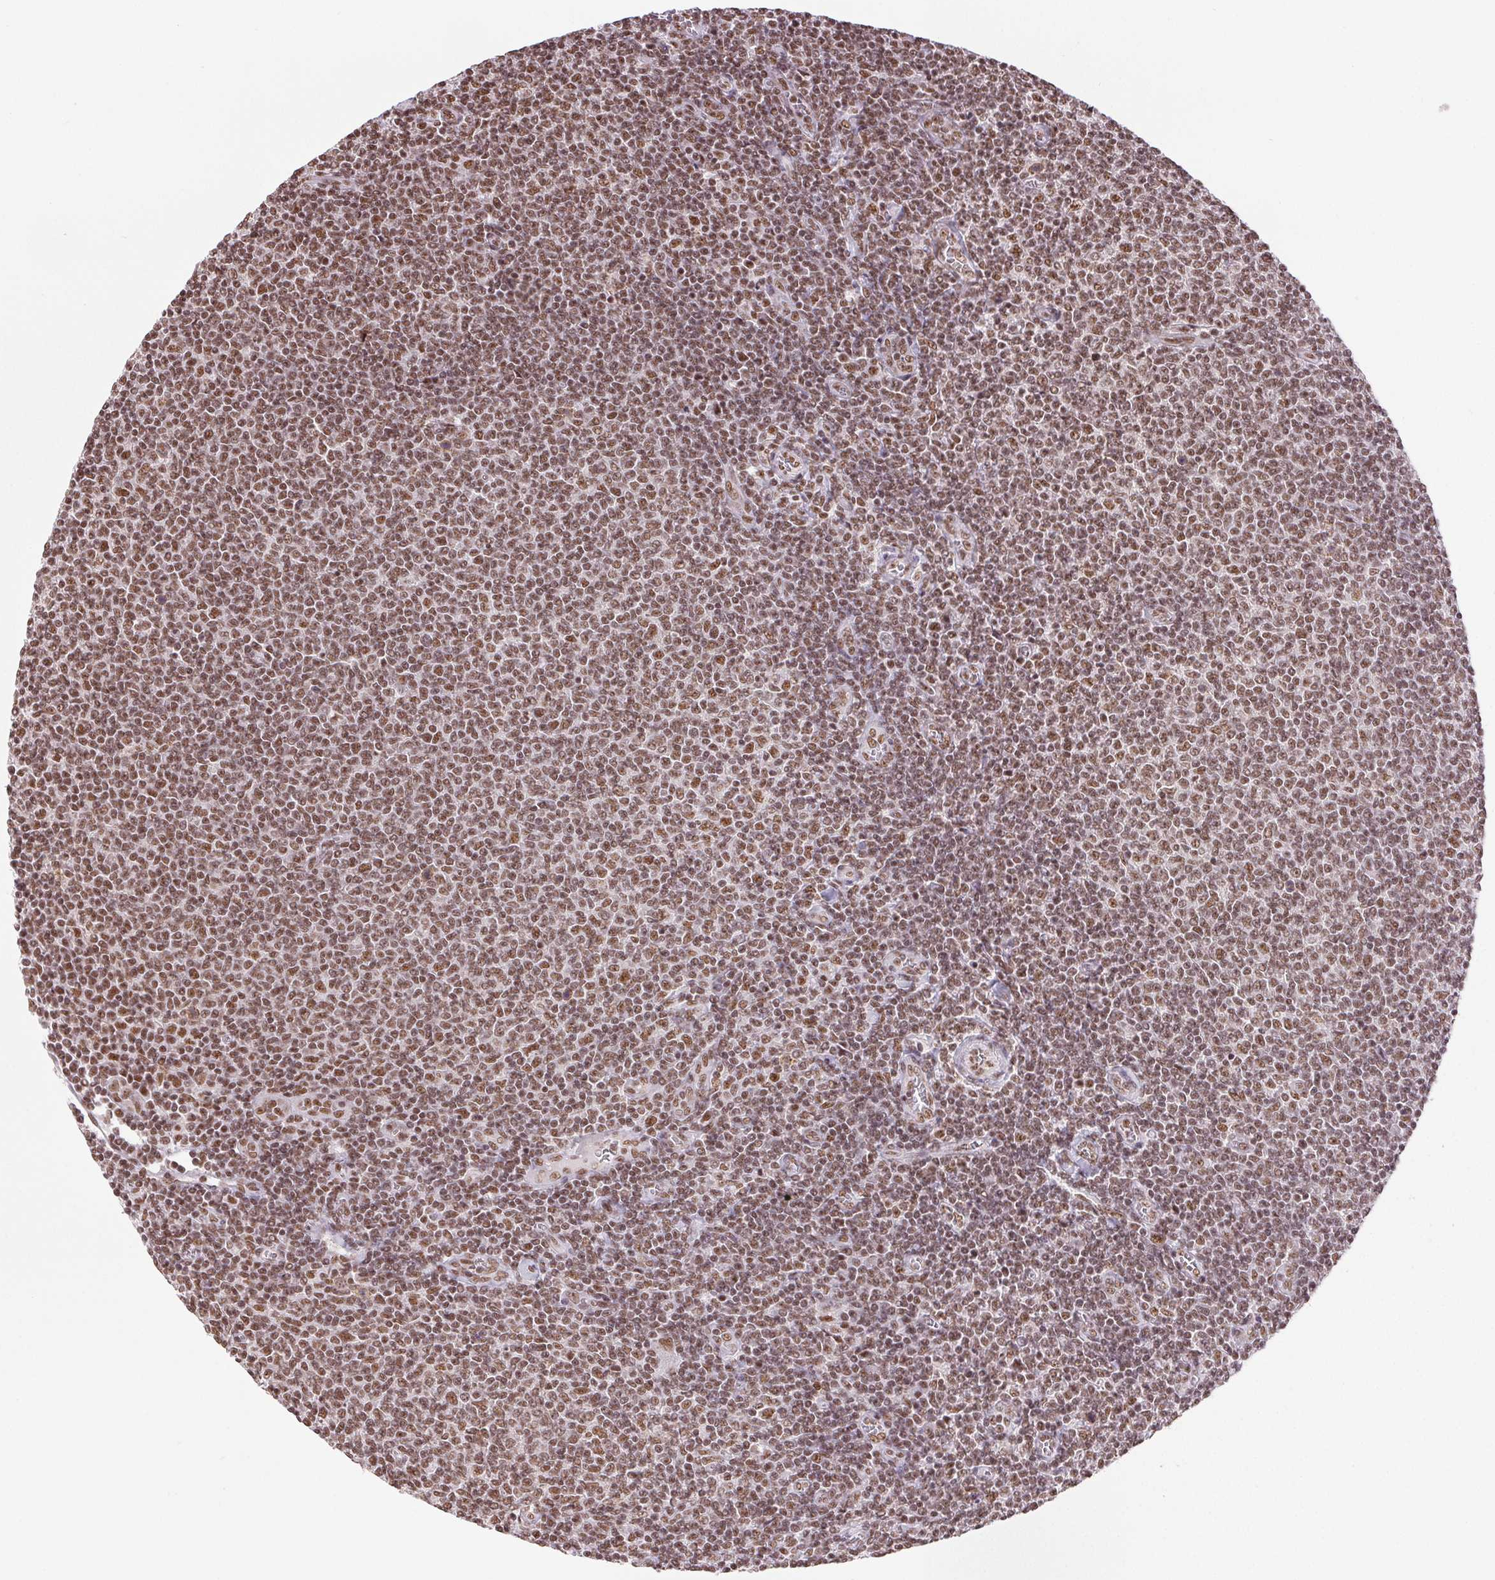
{"staining": {"intensity": "moderate", "quantity": ">75%", "location": "nuclear"}, "tissue": "lymphoma", "cell_type": "Tumor cells", "image_type": "cancer", "snomed": [{"axis": "morphology", "description": "Malignant lymphoma, non-Hodgkin's type, Low grade"}, {"axis": "topography", "description": "Lymph node"}], "caption": "Protein staining exhibits moderate nuclear staining in about >75% of tumor cells in lymphoma.", "gene": "IK", "patient": {"sex": "male", "age": 52}}